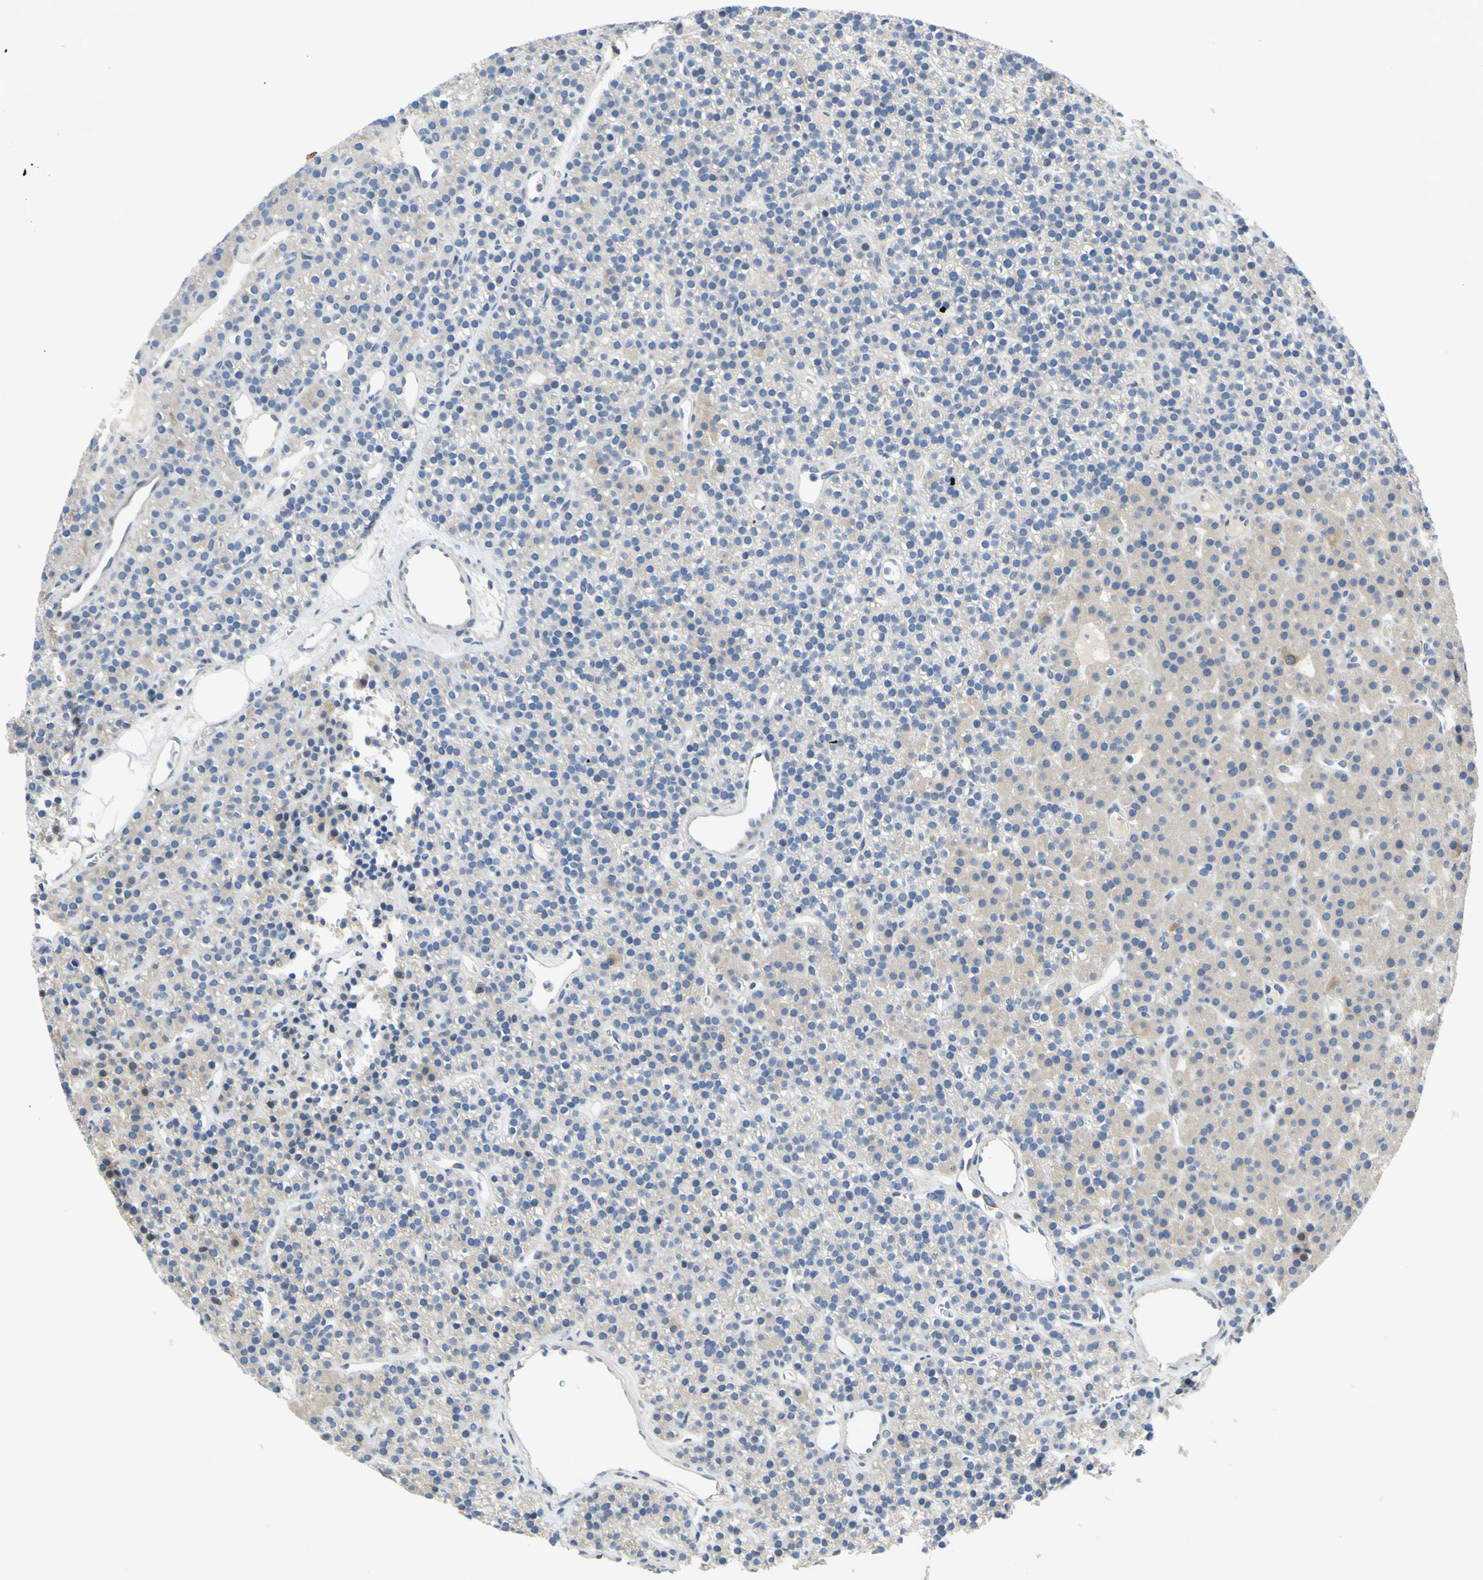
{"staining": {"intensity": "weak", "quantity": ">75%", "location": "cytoplasmic/membranous"}, "tissue": "parathyroid gland", "cell_type": "Glandular cells", "image_type": "normal", "snomed": [{"axis": "morphology", "description": "Normal tissue, NOS"}, {"axis": "morphology", "description": "Hyperplasia, NOS"}, {"axis": "topography", "description": "Parathyroid gland"}], "caption": "Immunohistochemistry (DAB (3,3'-diaminobenzidine)) staining of benign parathyroid gland demonstrates weak cytoplasmic/membranous protein expression in about >75% of glandular cells.", "gene": "CCNB2", "patient": {"sex": "male", "age": 44}}